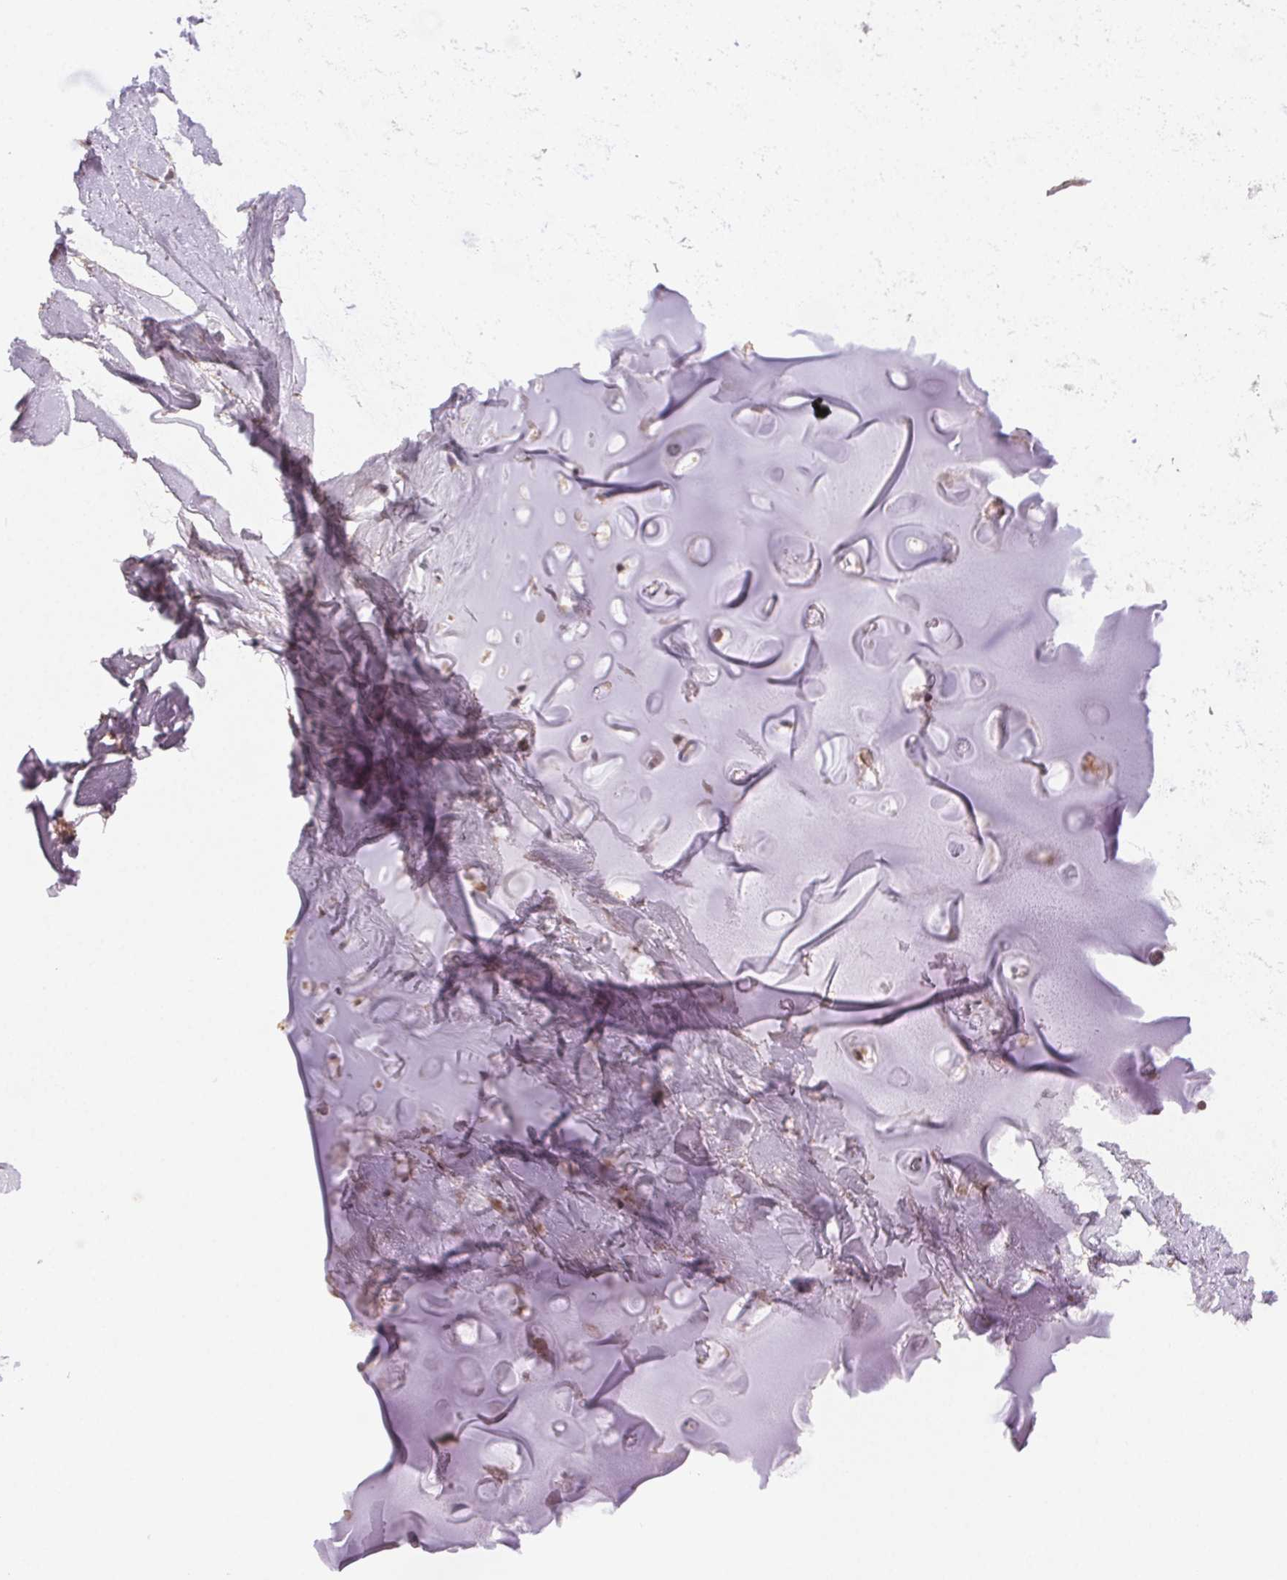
{"staining": {"intensity": "weak", "quantity": ">75%", "location": "cytoplasmic/membranous"}, "tissue": "adipose tissue", "cell_type": "Adipocytes", "image_type": "normal", "snomed": [{"axis": "morphology", "description": "Normal tissue, NOS"}, {"axis": "topography", "description": "Cartilage tissue"}, {"axis": "topography", "description": "Bronchus"}], "caption": "Human adipose tissue stained with a brown dye demonstrates weak cytoplasmic/membranous positive expression in approximately >75% of adipocytes.", "gene": "RALA", "patient": {"sex": "female", "age": 79}}